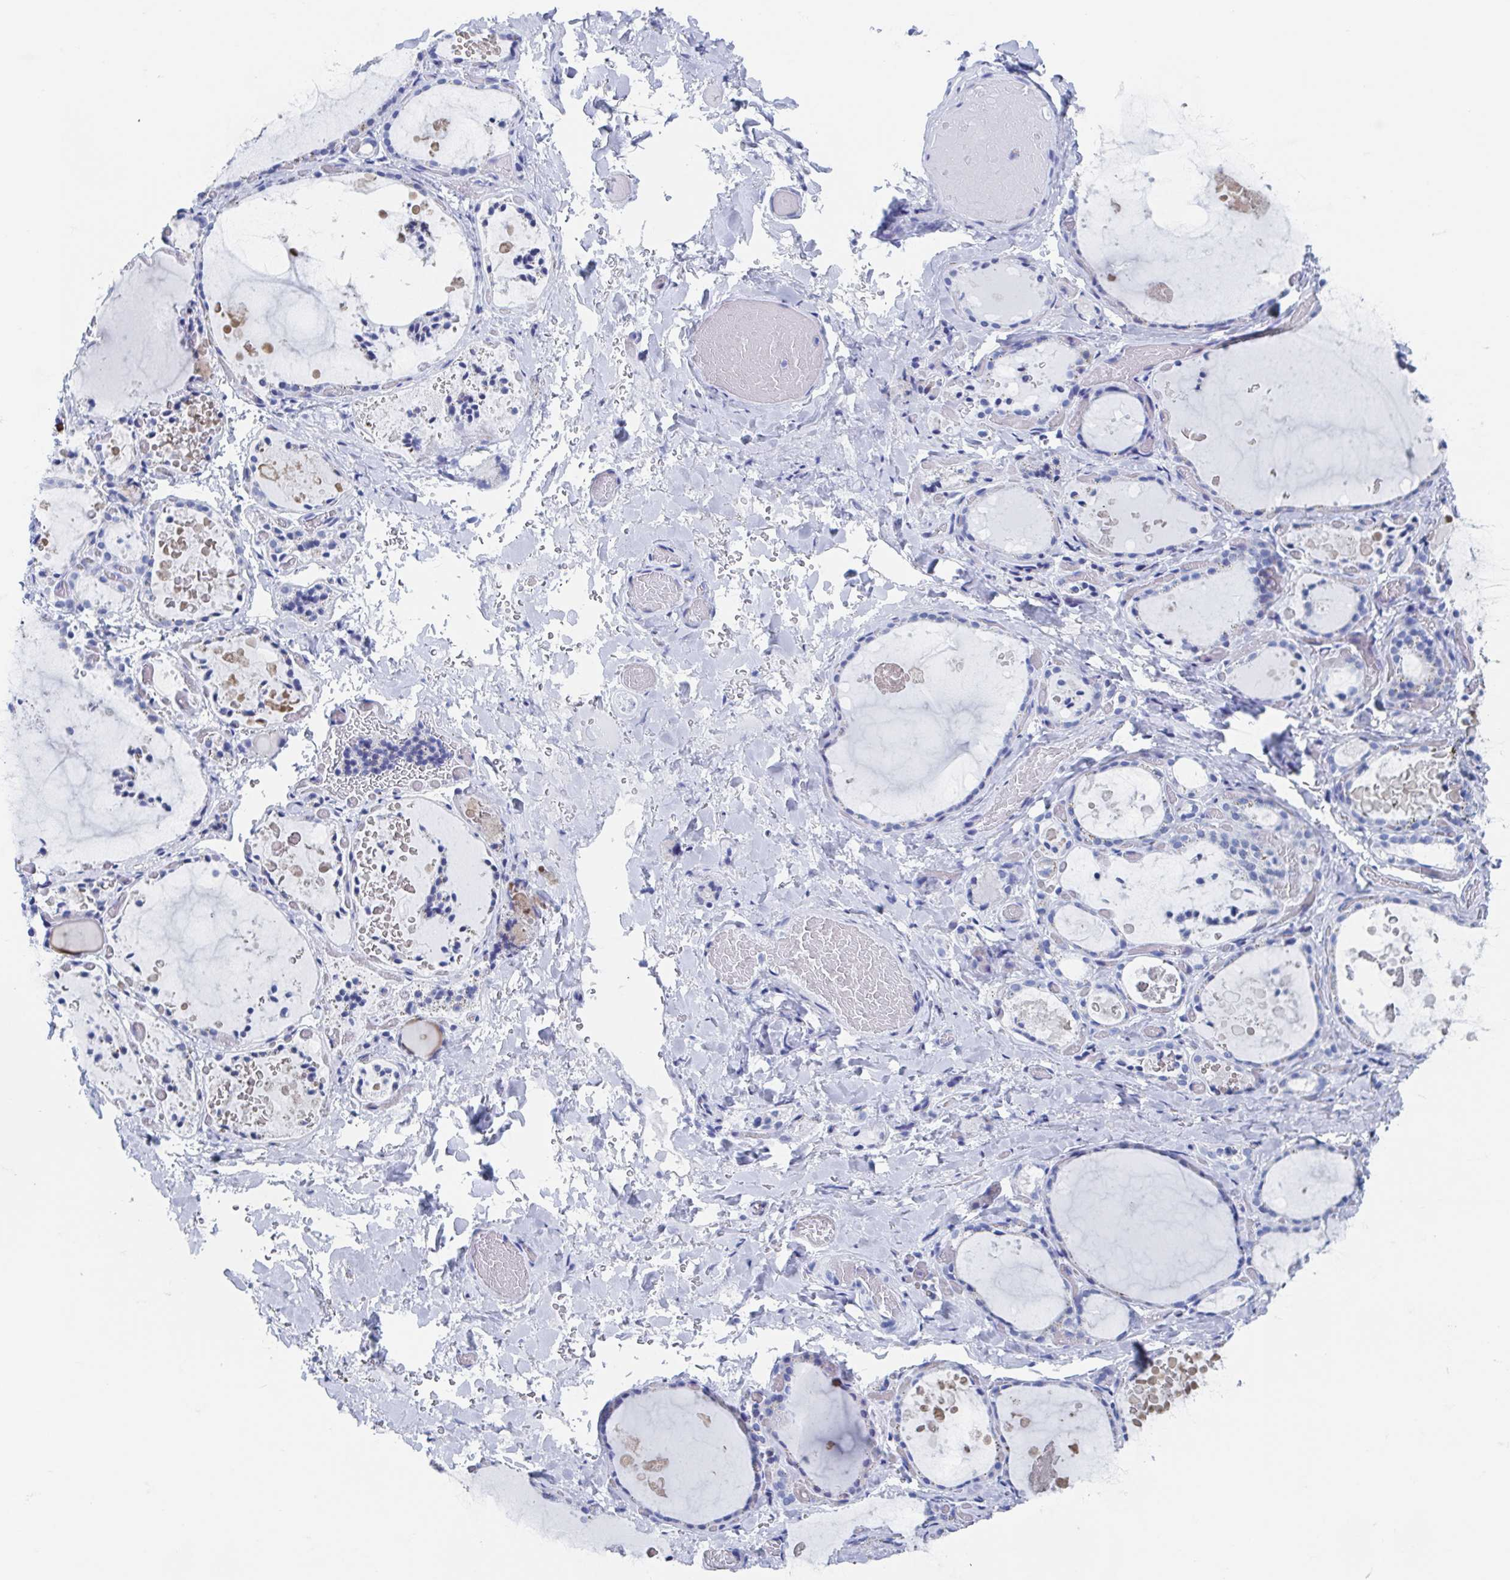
{"staining": {"intensity": "negative", "quantity": "none", "location": "none"}, "tissue": "thyroid gland", "cell_type": "Glandular cells", "image_type": "normal", "snomed": [{"axis": "morphology", "description": "Normal tissue, NOS"}, {"axis": "topography", "description": "Thyroid gland"}], "caption": "A high-resolution photomicrograph shows IHC staining of unremarkable thyroid gland, which reveals no significant staining in glandular cells.", "gene": "C10orf53", "patient": {"sex": "female", "age": 56}}